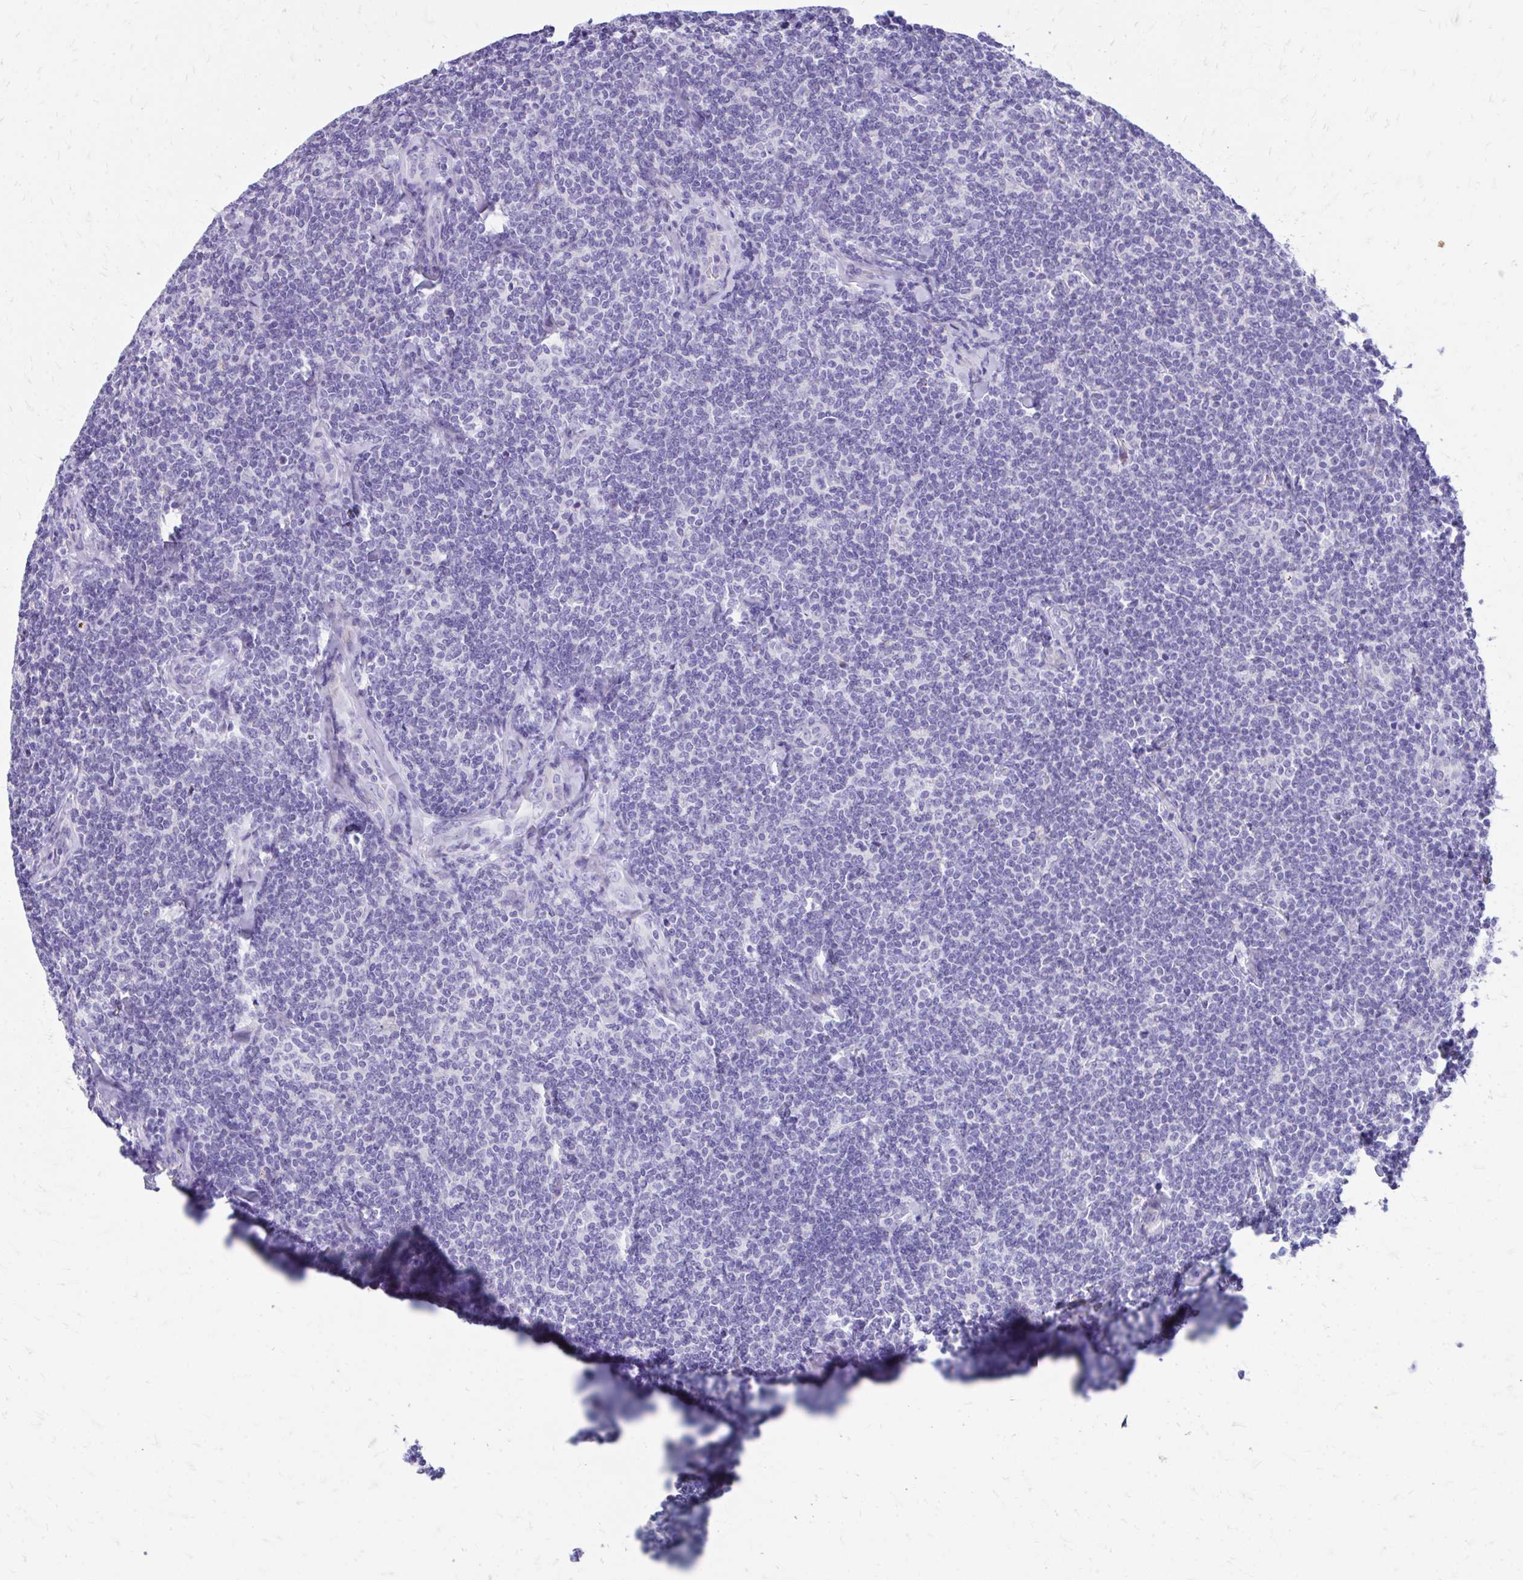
{"staining": {"intensity": "negative", "quantity": "none", "location": "none"}, "tissue": "lymphoma", "cell_type": "Tumor cells", "image_type": "cancer", "snomed": [{"axis": "morphology", "description": "Malignant lymphoma, non-Hodgkin's type, Low grade"}, {"axis": "topography", "description": "Lymph node"}], "caption": "Human lymphoma stained for a protein using IHC demonstrates no expression in tumor cells.", "gene": "KRIT1", "patient": {"sex": "female", "age": 56}}